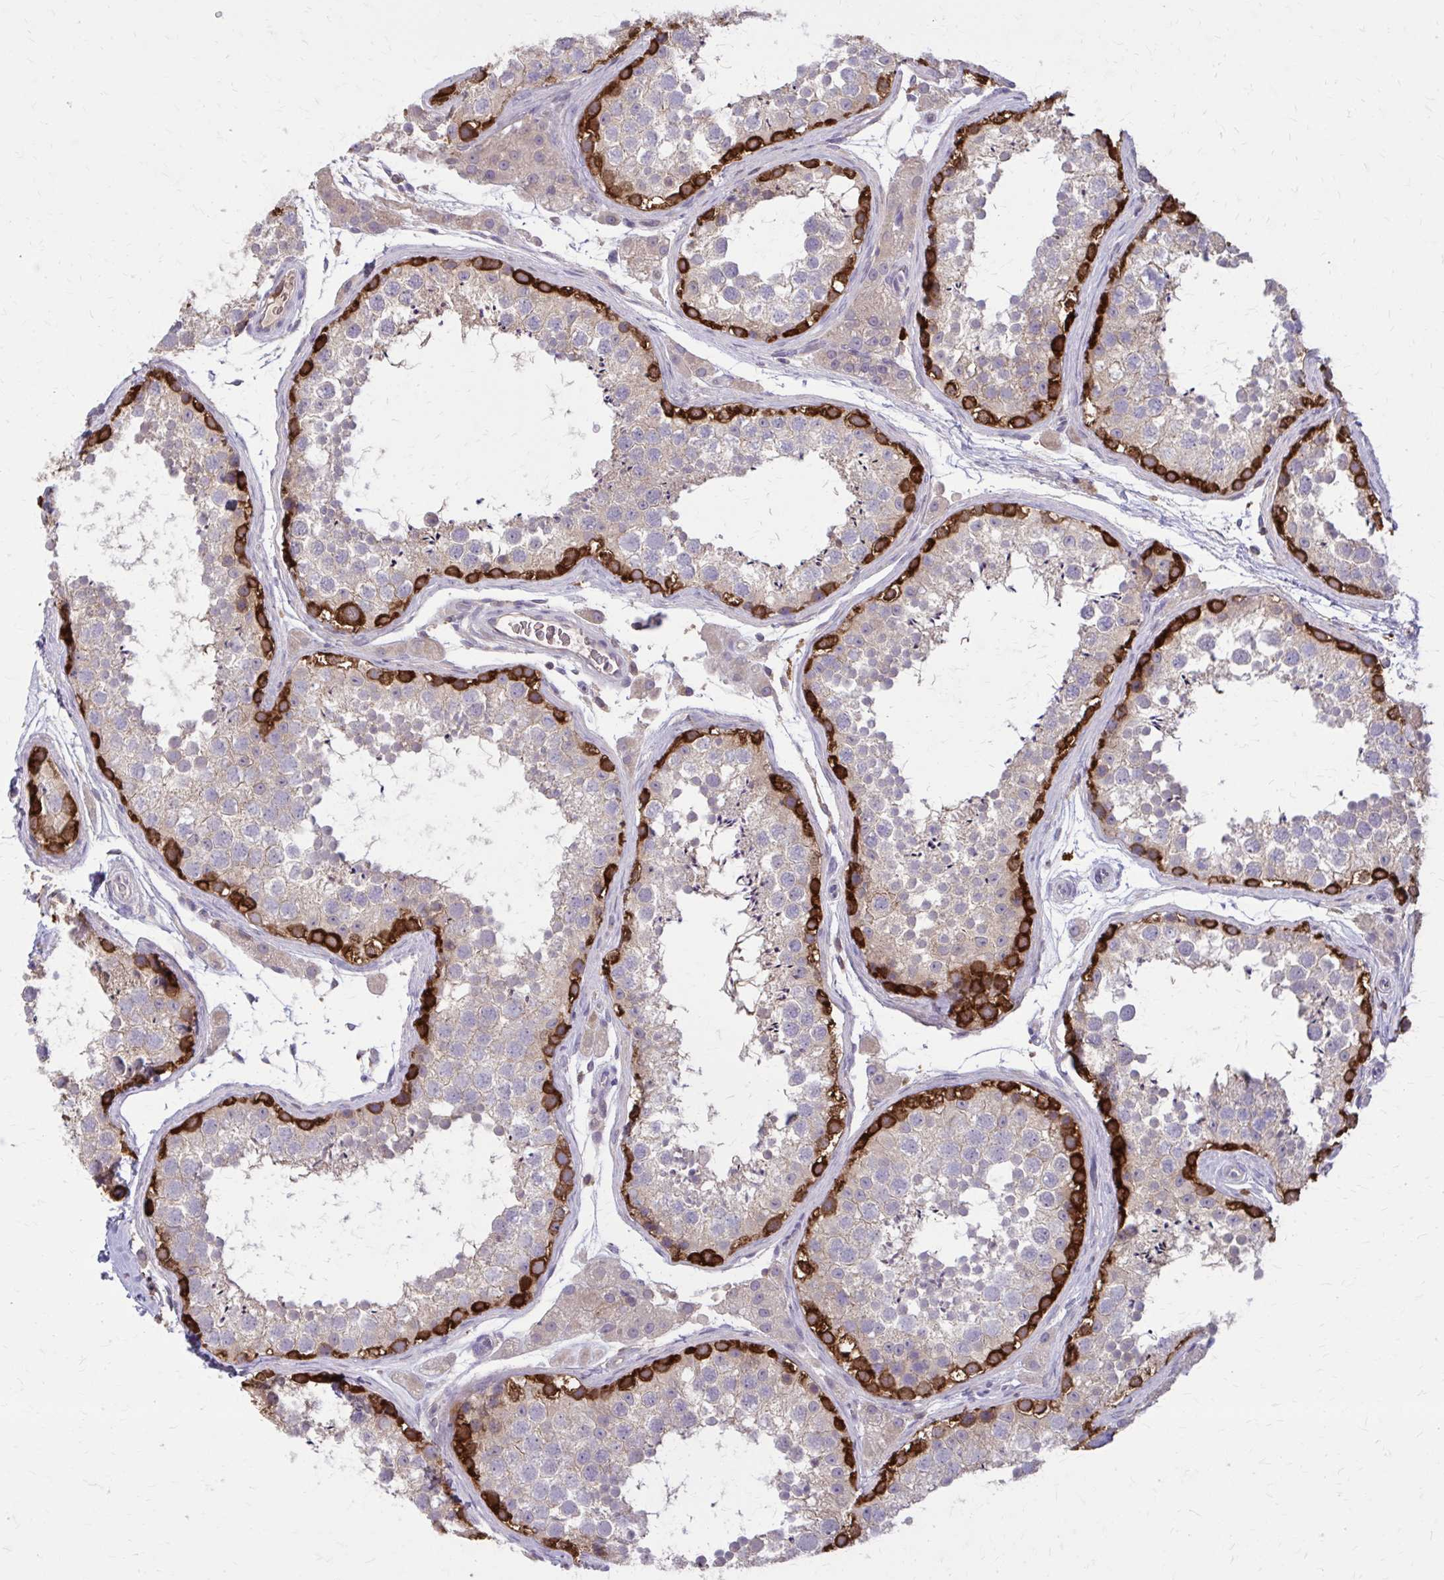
{"staining": {"intensity": "strong", "quantity": "<25%", "location": "cytoplasmic/membranous"}, "tissue": "testis", "cell_type": "Cells in seminiferous ducts", "image_type": "normal", "snomed": [{"axis": "morphology", "description": "Normal tissue, NOS"}, {"axis": "topography", "description": "Testis"}], "caption": "Brown immunohistochemical staining in benign human testis reveals strong cytoplasmic/membranous positivity in approximately <25% of cells in seminiferous ducts. Immunohistochemistry stains the protein of interest in brown and the nuclei are stained blue.", "gene": "NRBF2", "patient": {"sex": "male", "age": 41}}